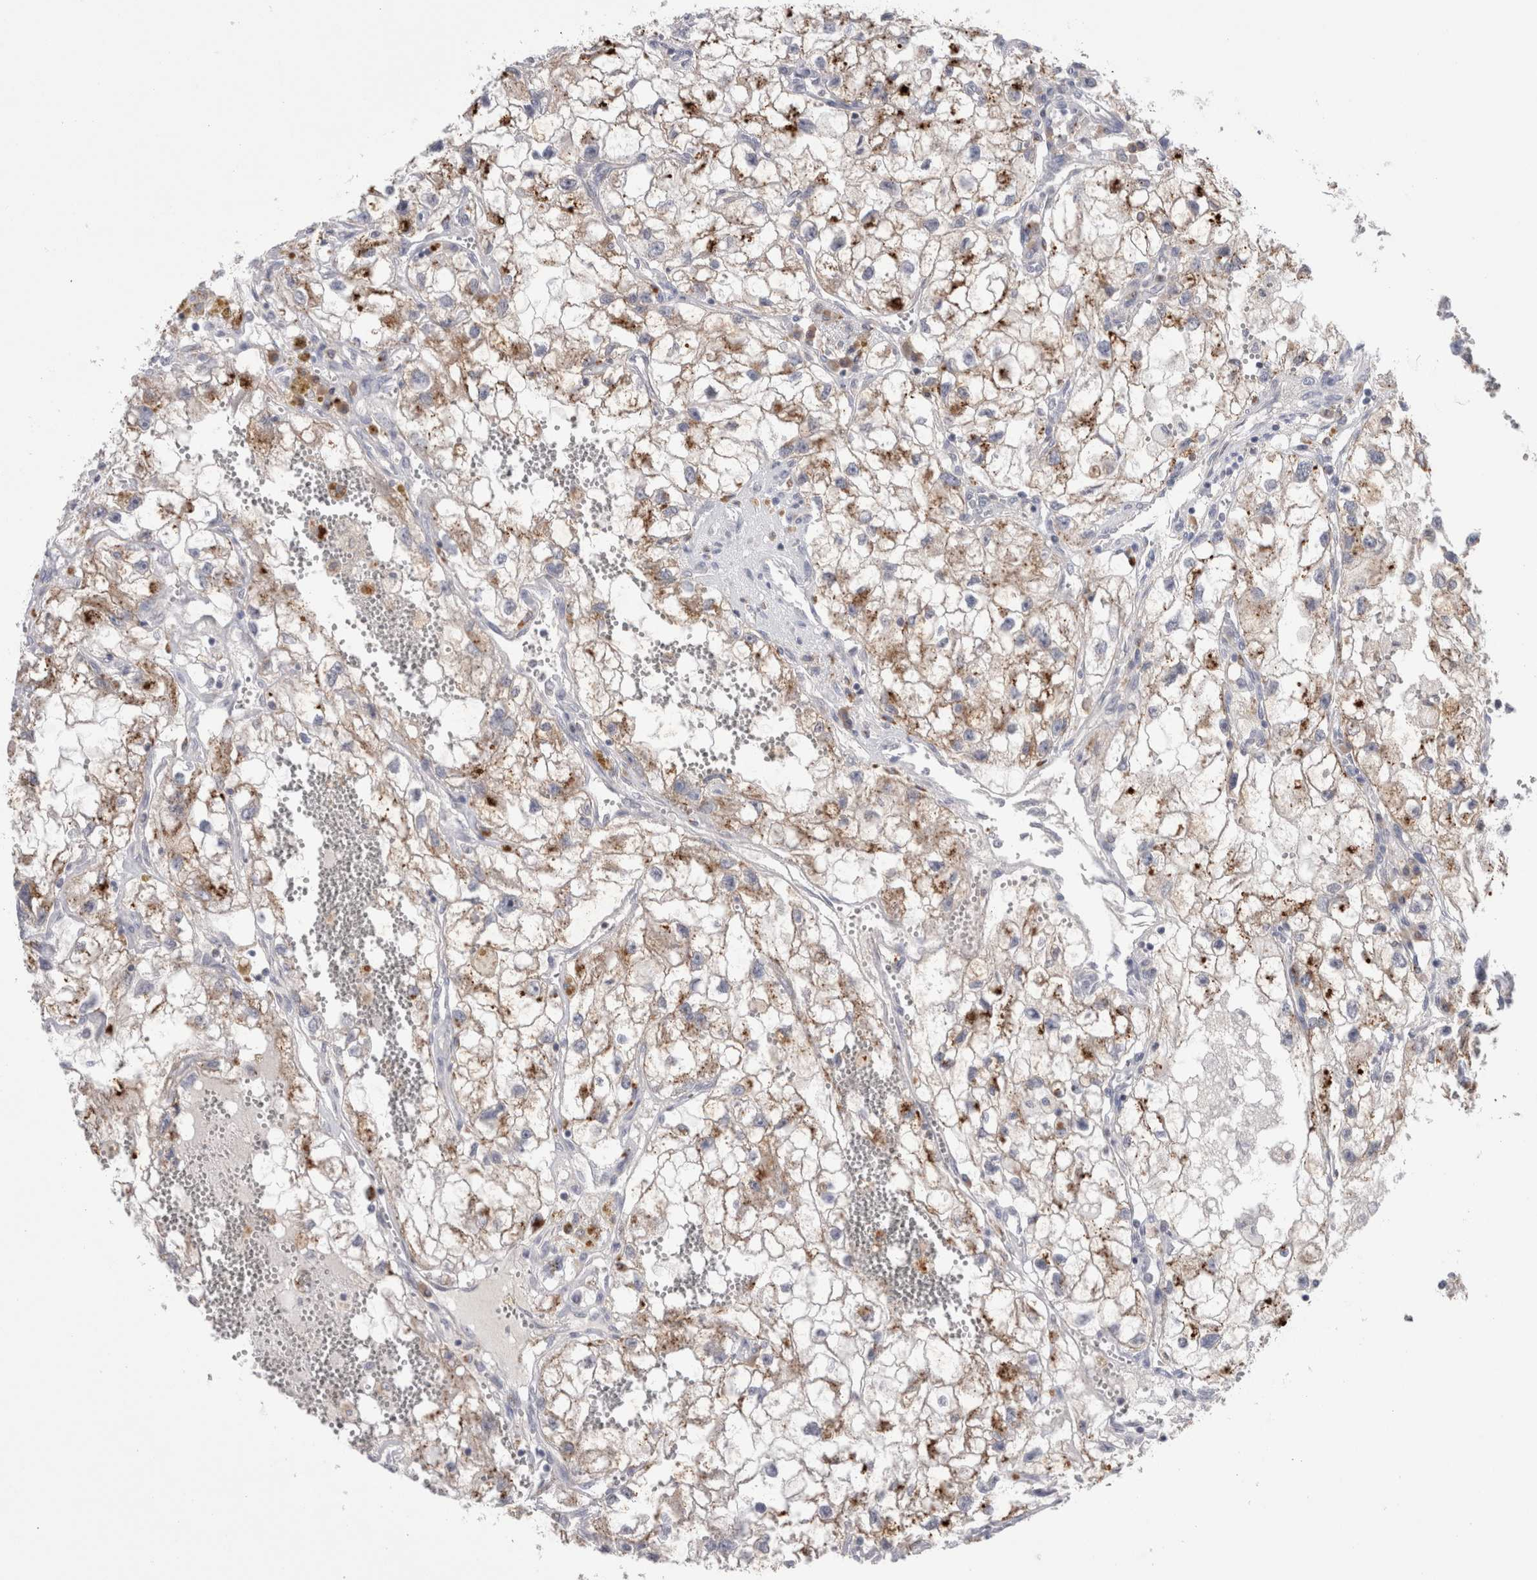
{"staining": {"intensity": "weak", "quantity": ">75%", "location": "cytoplasmic/membranous"}, "tissue": "renal cancer", "cell_type": "Tumor cells", "image_type": "cancer", "snomed": [{"axis": "morphology", "description": "Adenocarcinoma, NOS"}, {"axis": "topography", "description": "Kidney"}], "caption": "Renal cancer tissue exhibits weak cytoplasmic/membranous expression in approximately >75% of tumor cells Using DAB (3,3'-diaminobenzidine) (brown) and hematoxylin (blue) stains, captured at high magnification using brightfield microscopy.", "gene": "EPDR1", "patient": {"sex": "female", "age": 70}}